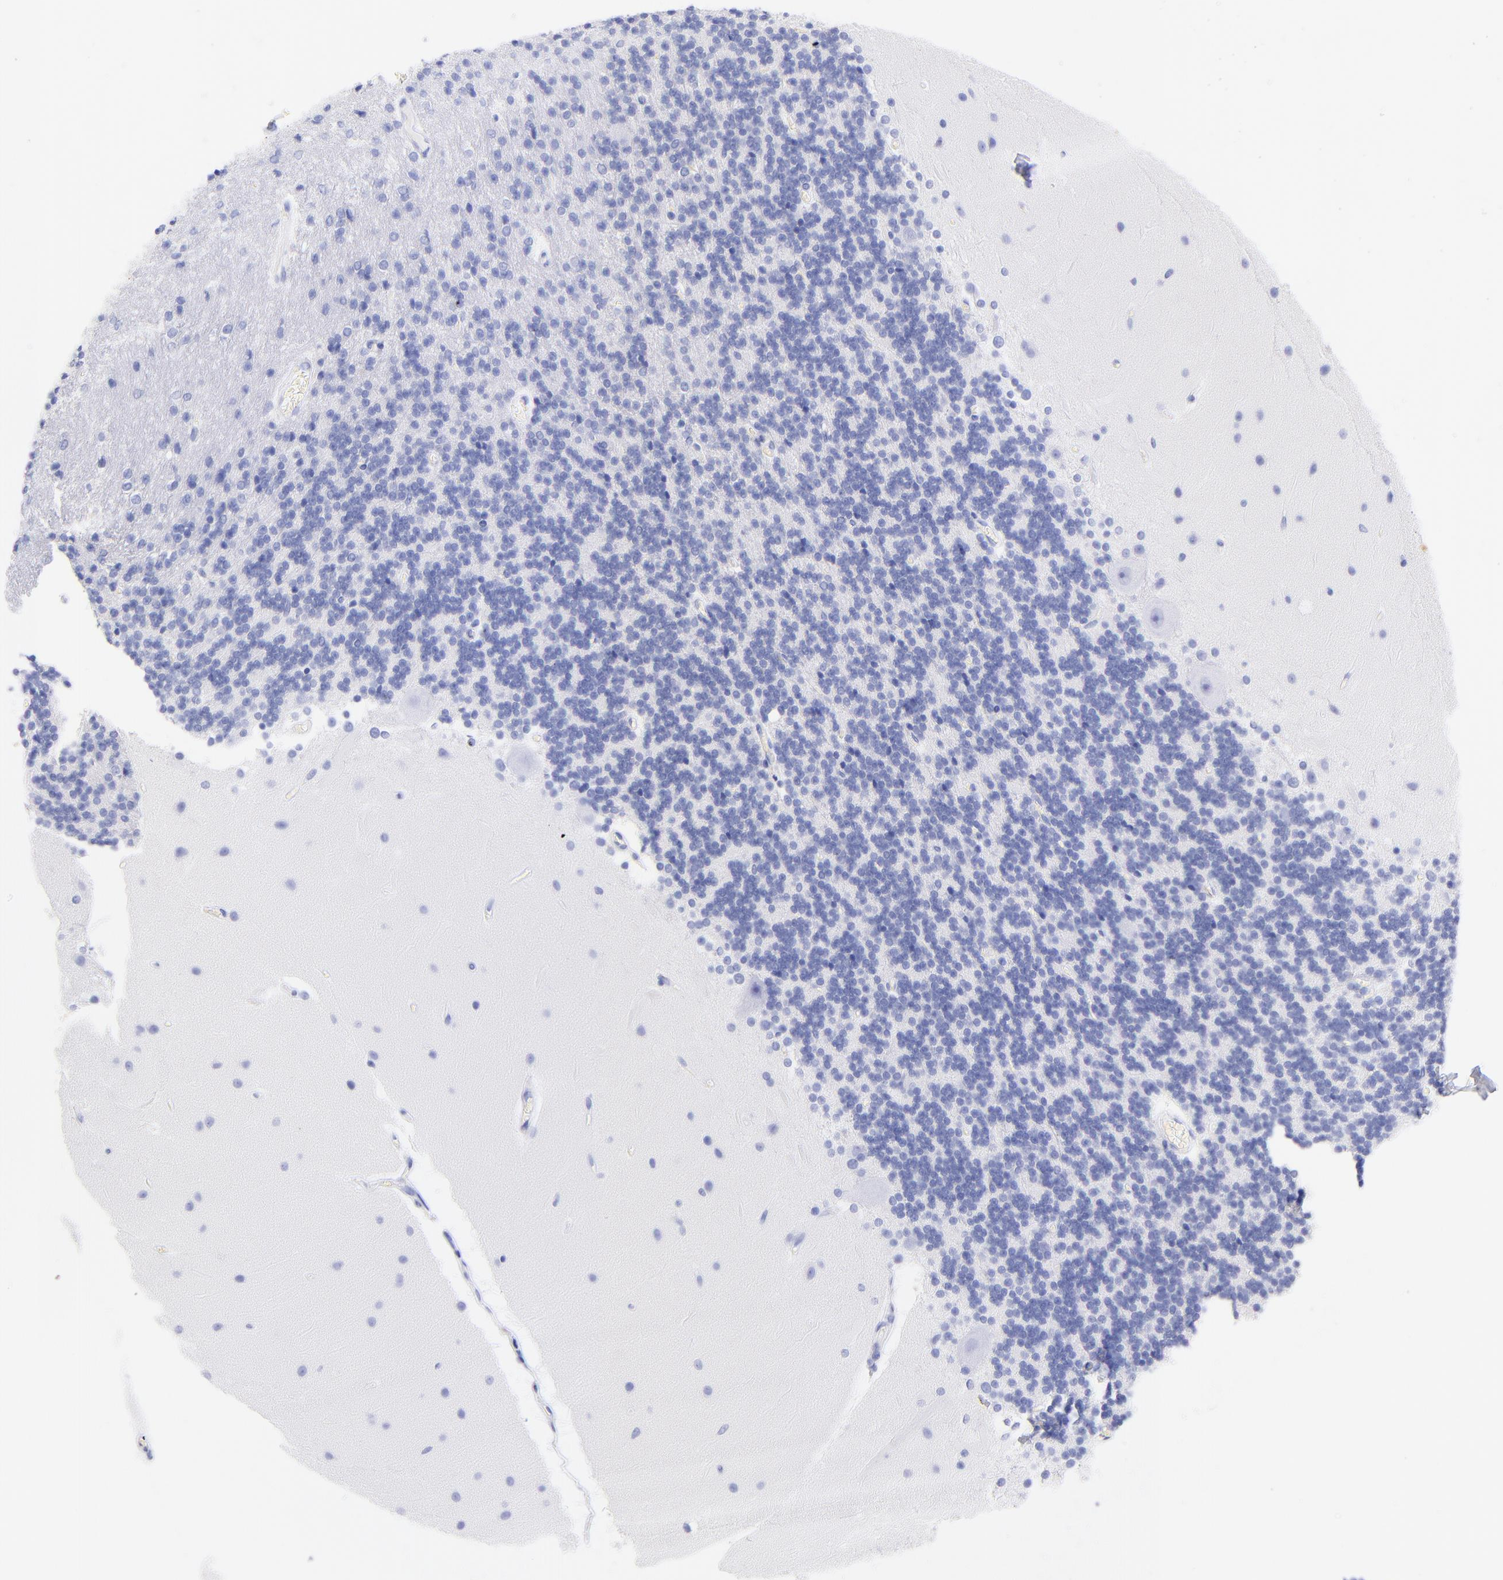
{"staining": {"intensity": "negative", "quantity": "none", "location": "none"}, "tissue": "cerebellum", "cell_type": "Cells in granular layer", "image_type": "normal", "snomed": [{"axis": "morphology", "description": "Normal tissue, NOS"}, {"axis": "topography", "description": "Cerebellum"}], "caption": "Cerebellum stained for a protein using immunohistochemistry shows no positivity cells in granular layer.", "gene": "KRT19", "patient": {"sex": "female", "age": 54}}